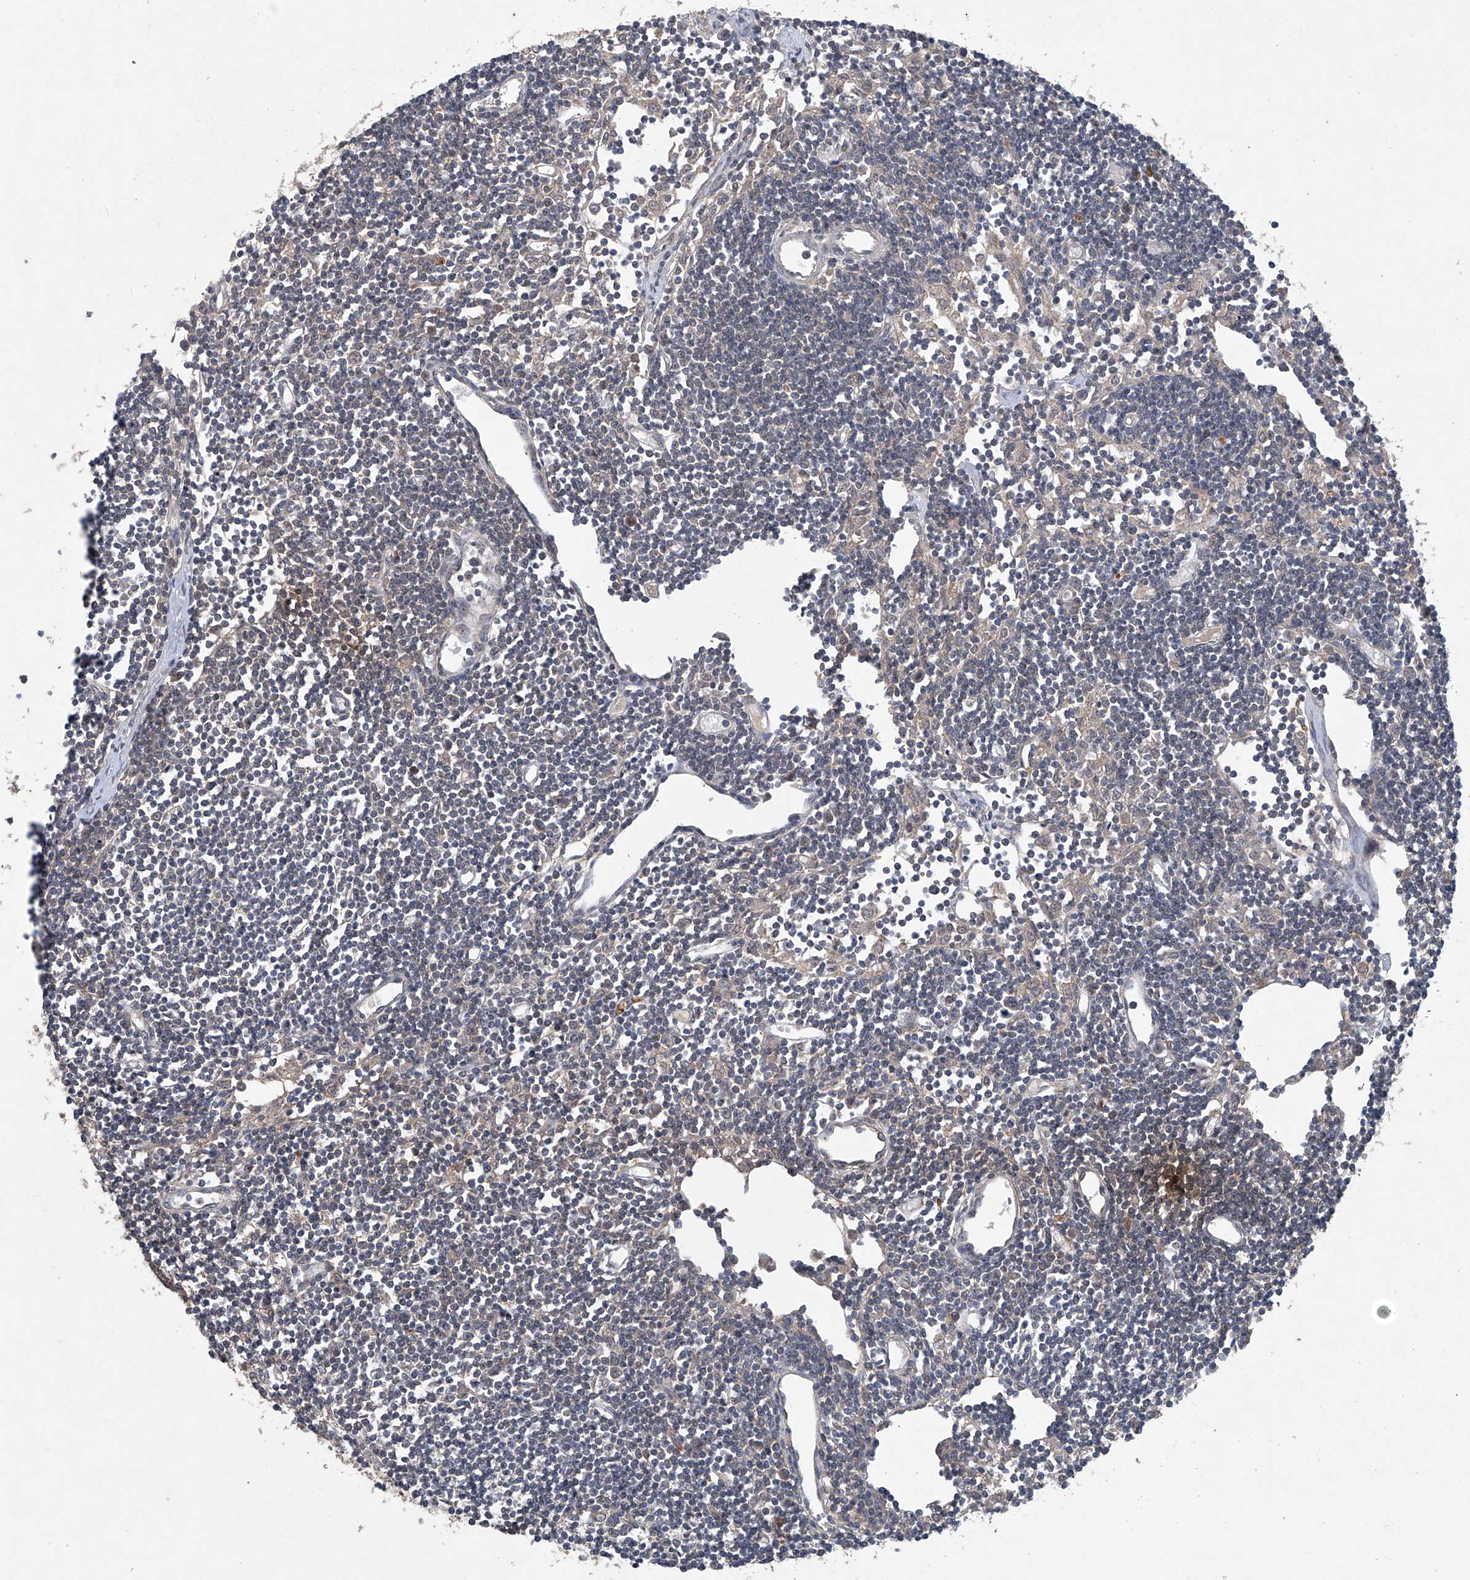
{"staining": {"intensity": "weak", "quantity": "25%-75%", "location": "cytoplasmic/membranous"}, "tissue": "lymph node", "cell_type": "Germinal center cells", "image_type": "normal", "snomed": [{"axis": "morphology", "description": "Normal tissue, NOS"}, {"axis": "topography", "description": "Lymph node"}], "caption": "Weak cytoplasmic/membranous protein staining is seen in approximately 25%-75% of germinal center cells in lymph node. The protein is stained brown, and the nuclei are stained in blue (DAB (3,3'-diaminobenzidine) IHC with brightfield microscopy, high magnification).", "gene": "SUMF2", "patient": {"sex": "female", "age": 11}}